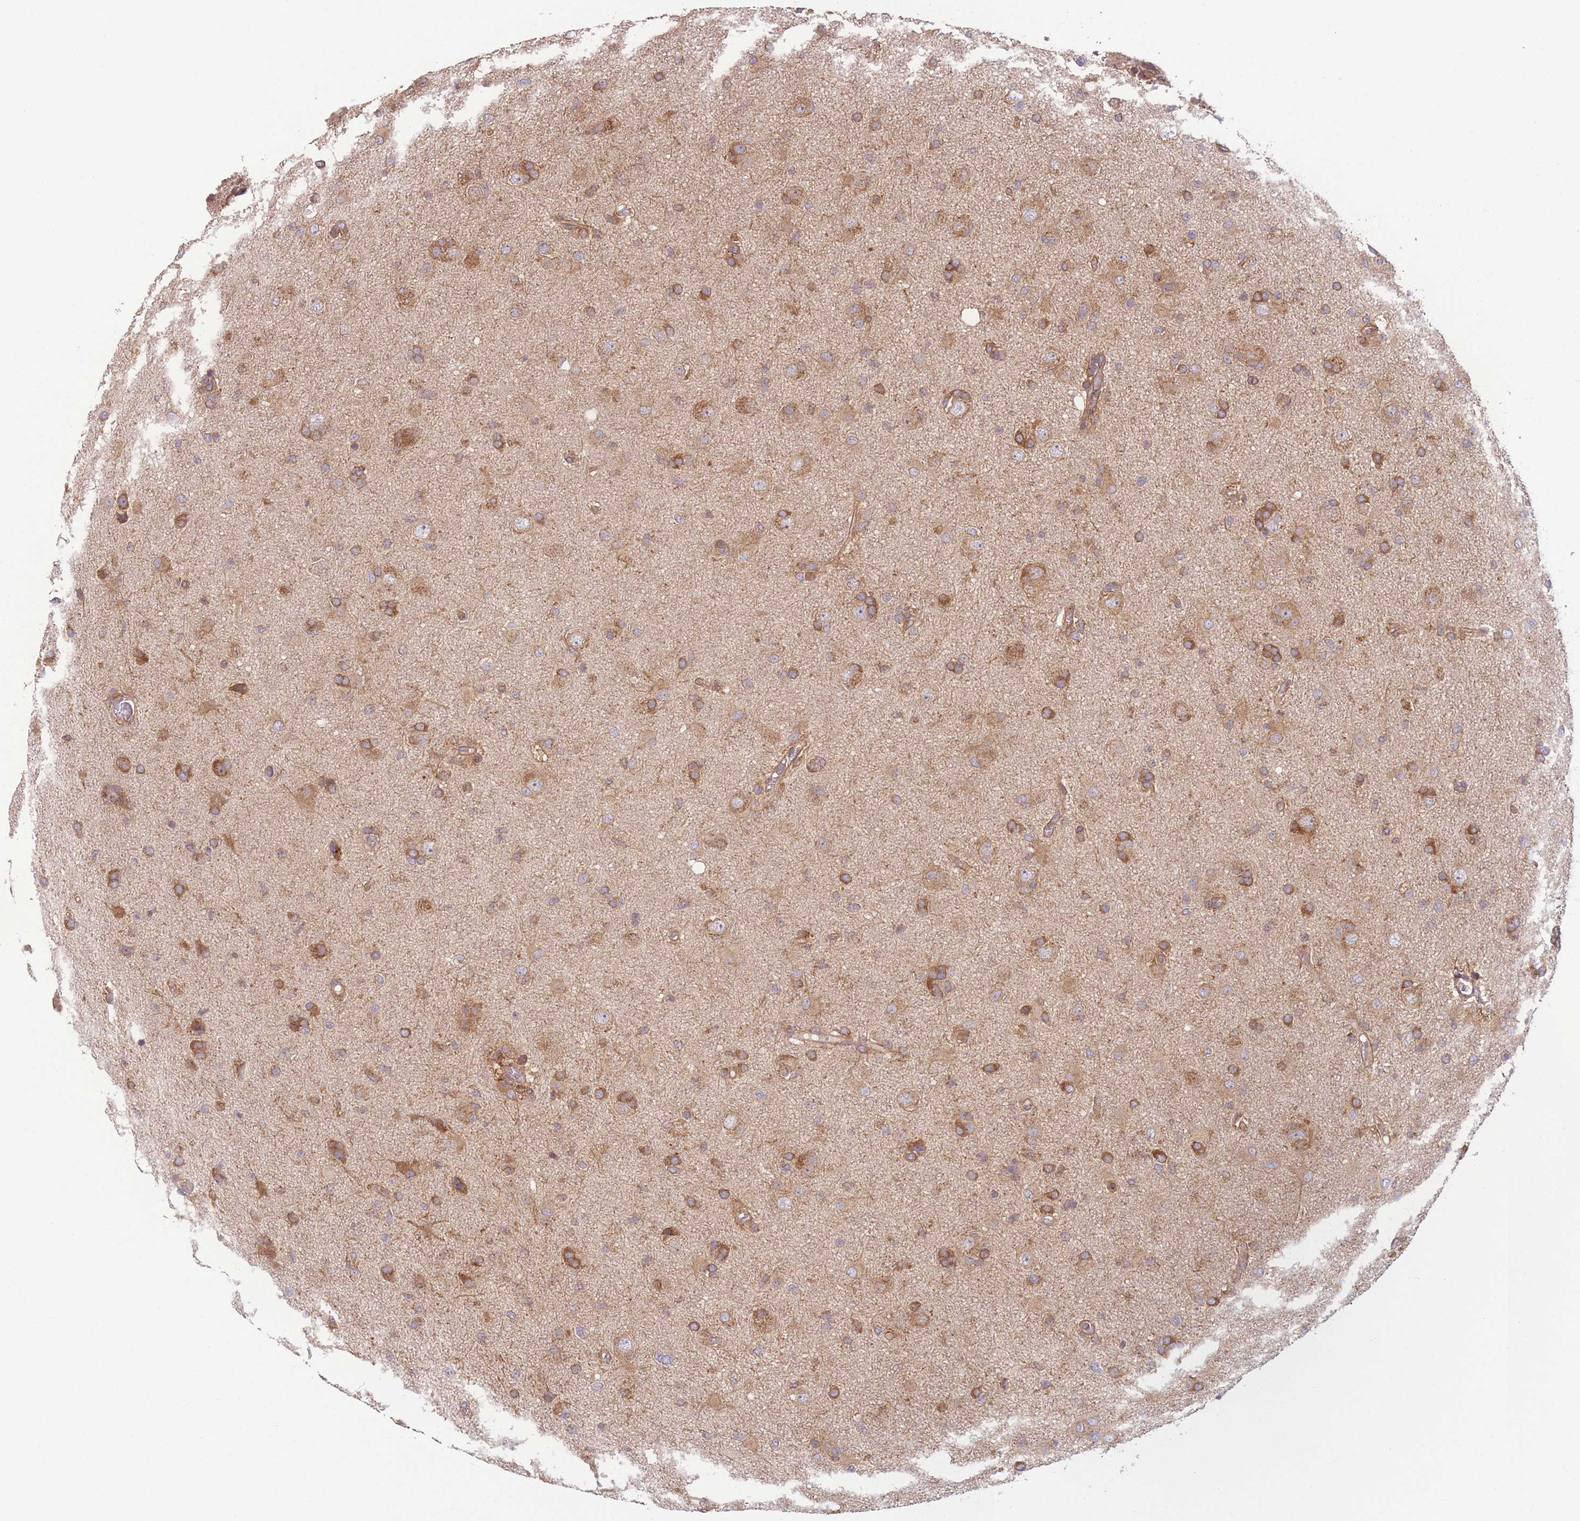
{"staining": {"intensity": "moderate", "quantity": ">75%", "location": "cytoplasmic/membranous"}, "tissue": "glioma", "cell_type": "Tumor cells", "image_type": "cancer", "snomed": [{"axis": "morphology", "description": "Glioma, malignant, High grade"}, {"axis": "topography", "description": "Brain"}], "caption": "This histopathology image shows immunohistochemistry staining of human malignant high-grade glioma, with medium moderate cytoplasmic/membranous expression in about >75% of tumor cells.", "gene": "WASHC2A", "patient": {"sex": "female", "age": 57}}